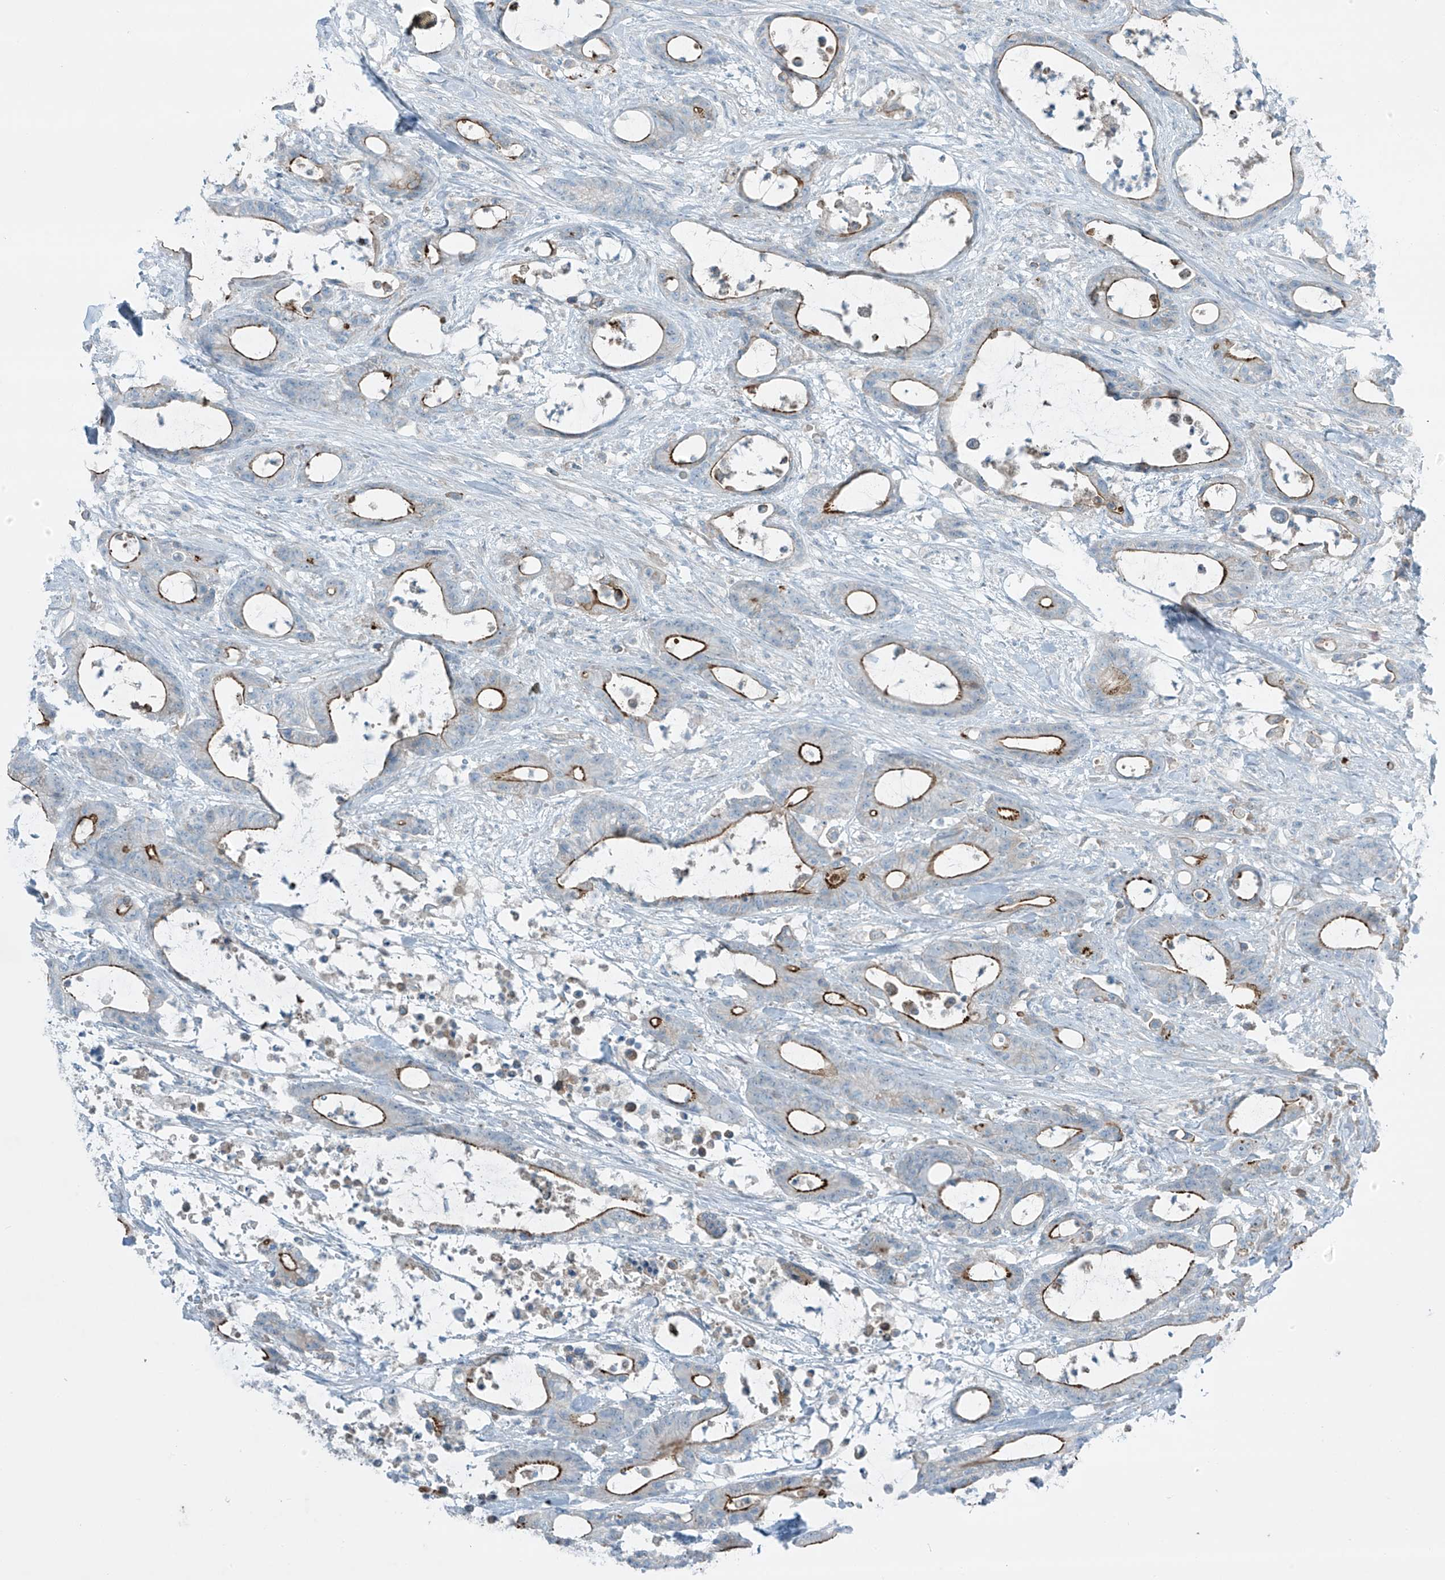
{"staining": {"intensity": "moderate", "quantity": ">75%", "location": "cytoplasmic/membranous"}, "tissue": "colorectal cancer", "cell_type": "Tumor cells", "image_type": "cancer", "snomed": [{"axis": "morphology", "description": "Adenocarcinoma, NOS"}, {"axis": "topography", "description": "Colon"}], "caption": "Tumor cells exhibit medium levels of moderate cytoplasmic/membranous staining in approximately >75% of cells in human colorectal cancer.", "gene": "FAM131C", "patient": {"sex": "female", "age": 84}}